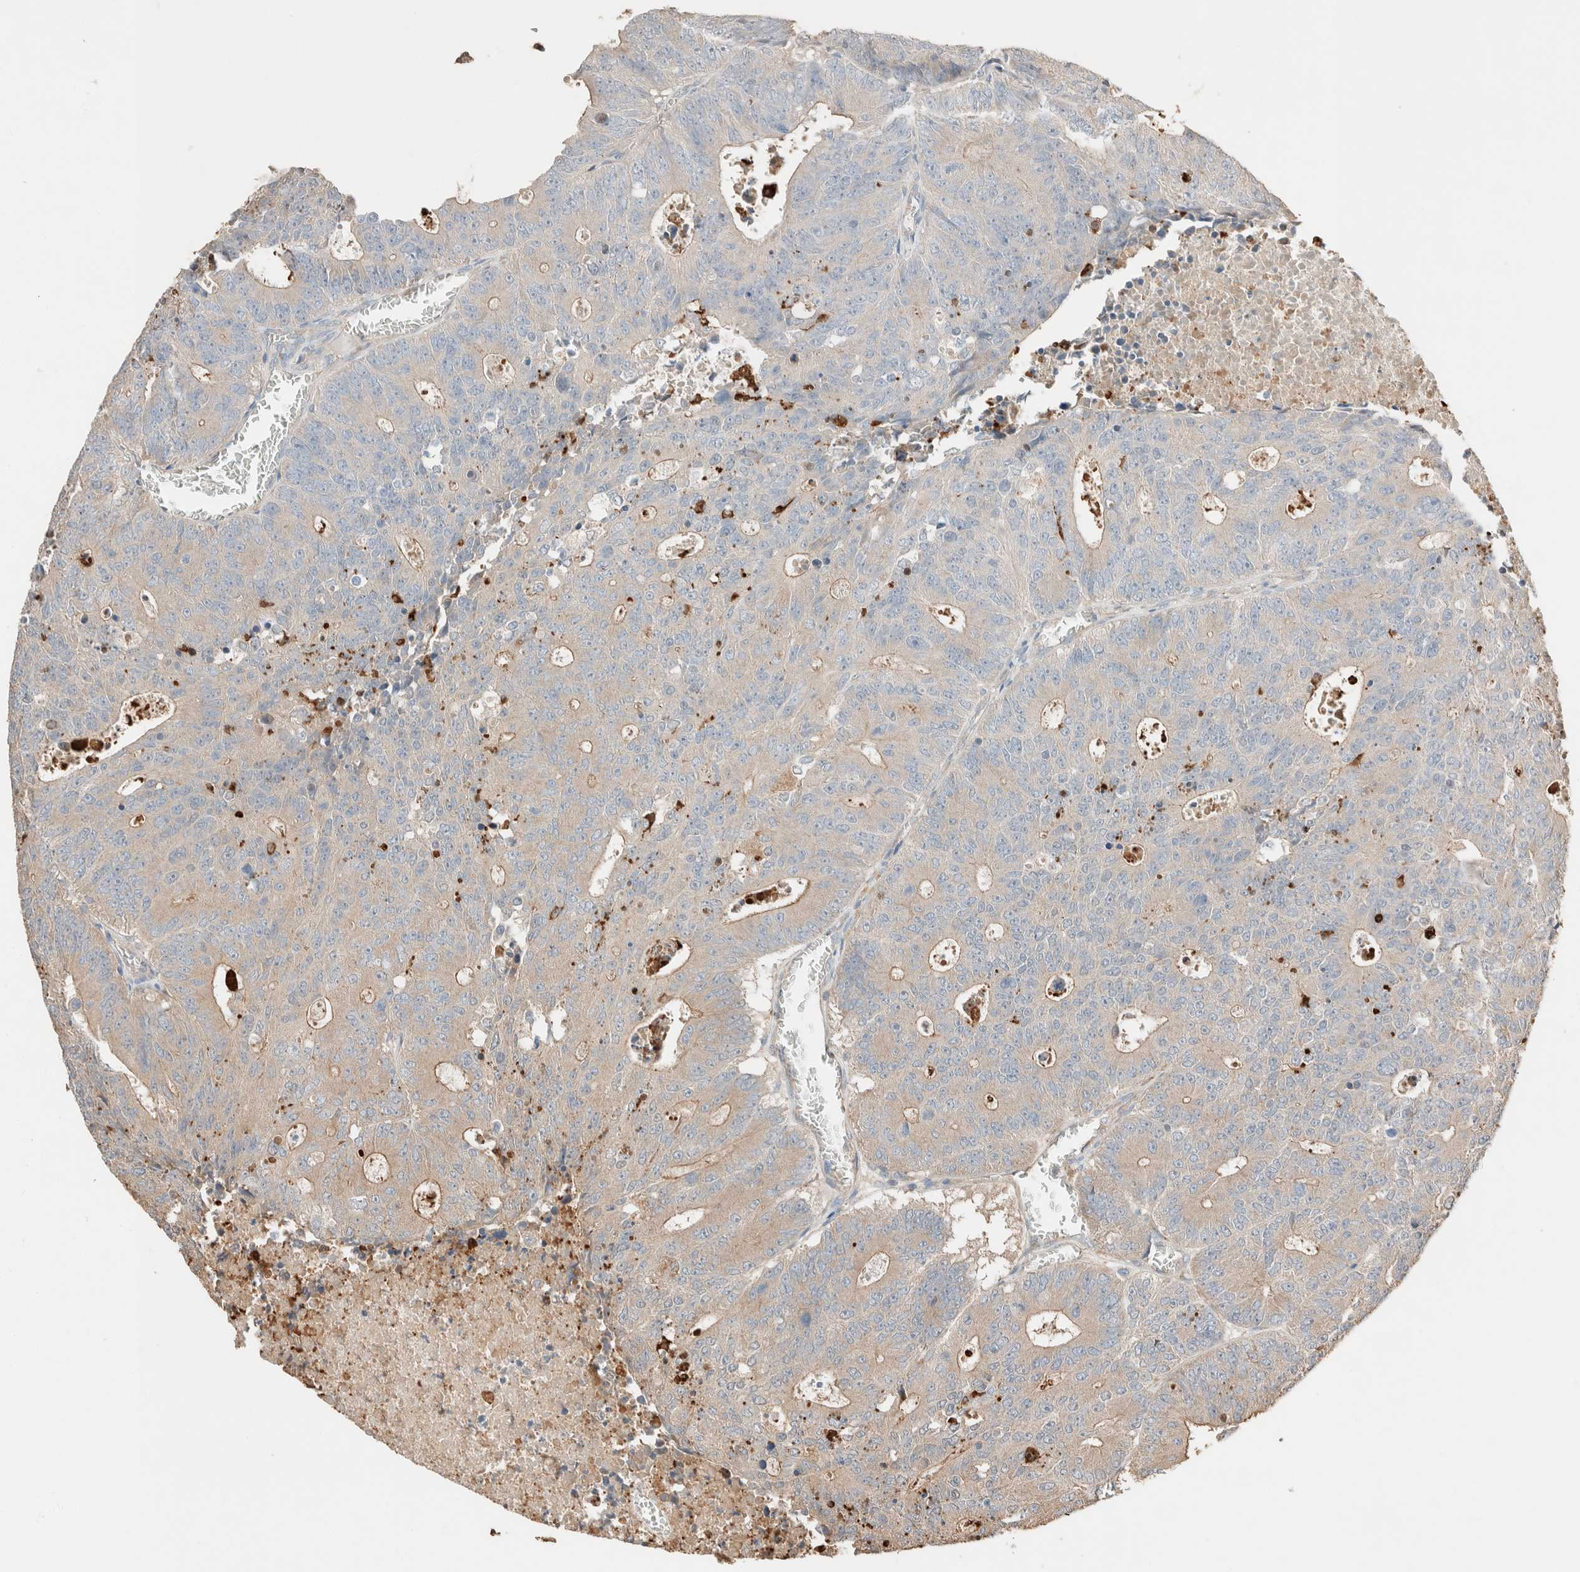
{"staining": {"intensity": "weak", "quantity": ">75%", "location": "cytoplasmic/membranous"}, "tissue": "colorectal cancer", "cell_type": "Tumor cells", "image_type": "cancer", "snomed": [{"axis": "morphology", "description": "Adenocarcinoma, NOS"}, {"axis": "topography", "description": "Colon"}], "caption": "An image of human colorectal cancer stained for a protein shows weak cytoplasmic/membranous brown staining in tumor cells. The staining was performed using DAB, with brown indicating positive protein expression. Nuclei are stained blue with hematoxylin.", "gene": "TUBD1", "patient": {"sex": "male", "age": 87}}